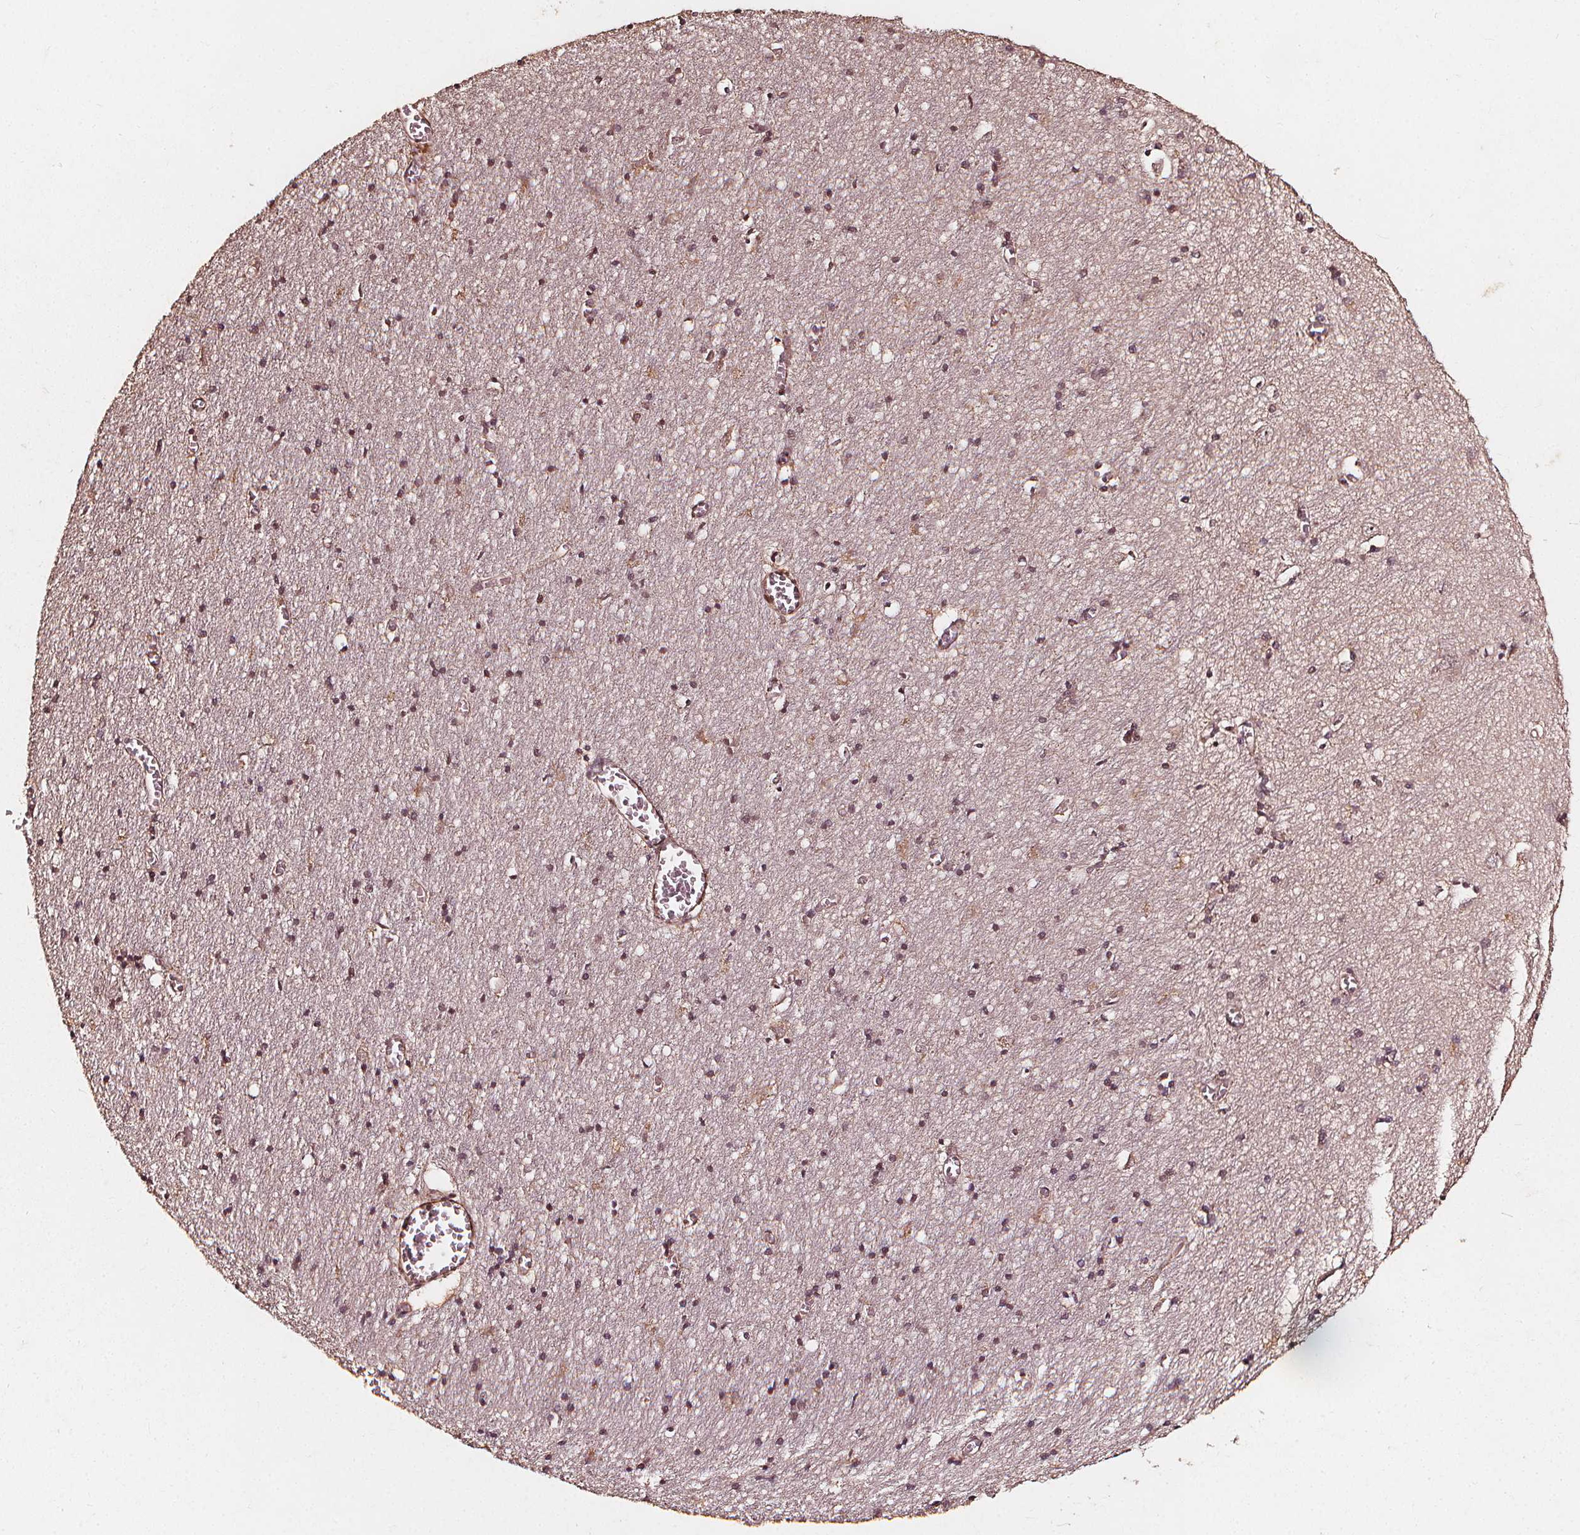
{"staining": {"intensity": "moderate", "quantity": ">75%", "location": "cytoplasmic/membranous,nuclear"}, "tissue": "cerebral cortex", "cell_type": "Endothelial cells", "image_type": "normal", "snomed": [{"axis": "morphology", "description": "Normal tissue, NOS"}, {"axis": "topography", "description": "Cerebral cortex"}], "caption": "Cerebral cortex stained for a protein (brown) reveals moderate cytoplasmic/membranous,nuclear positive expression in about >75% of endothelial cells.", "gene": "EXOSC9", "patient": {"sex": "male", "age": 70}}